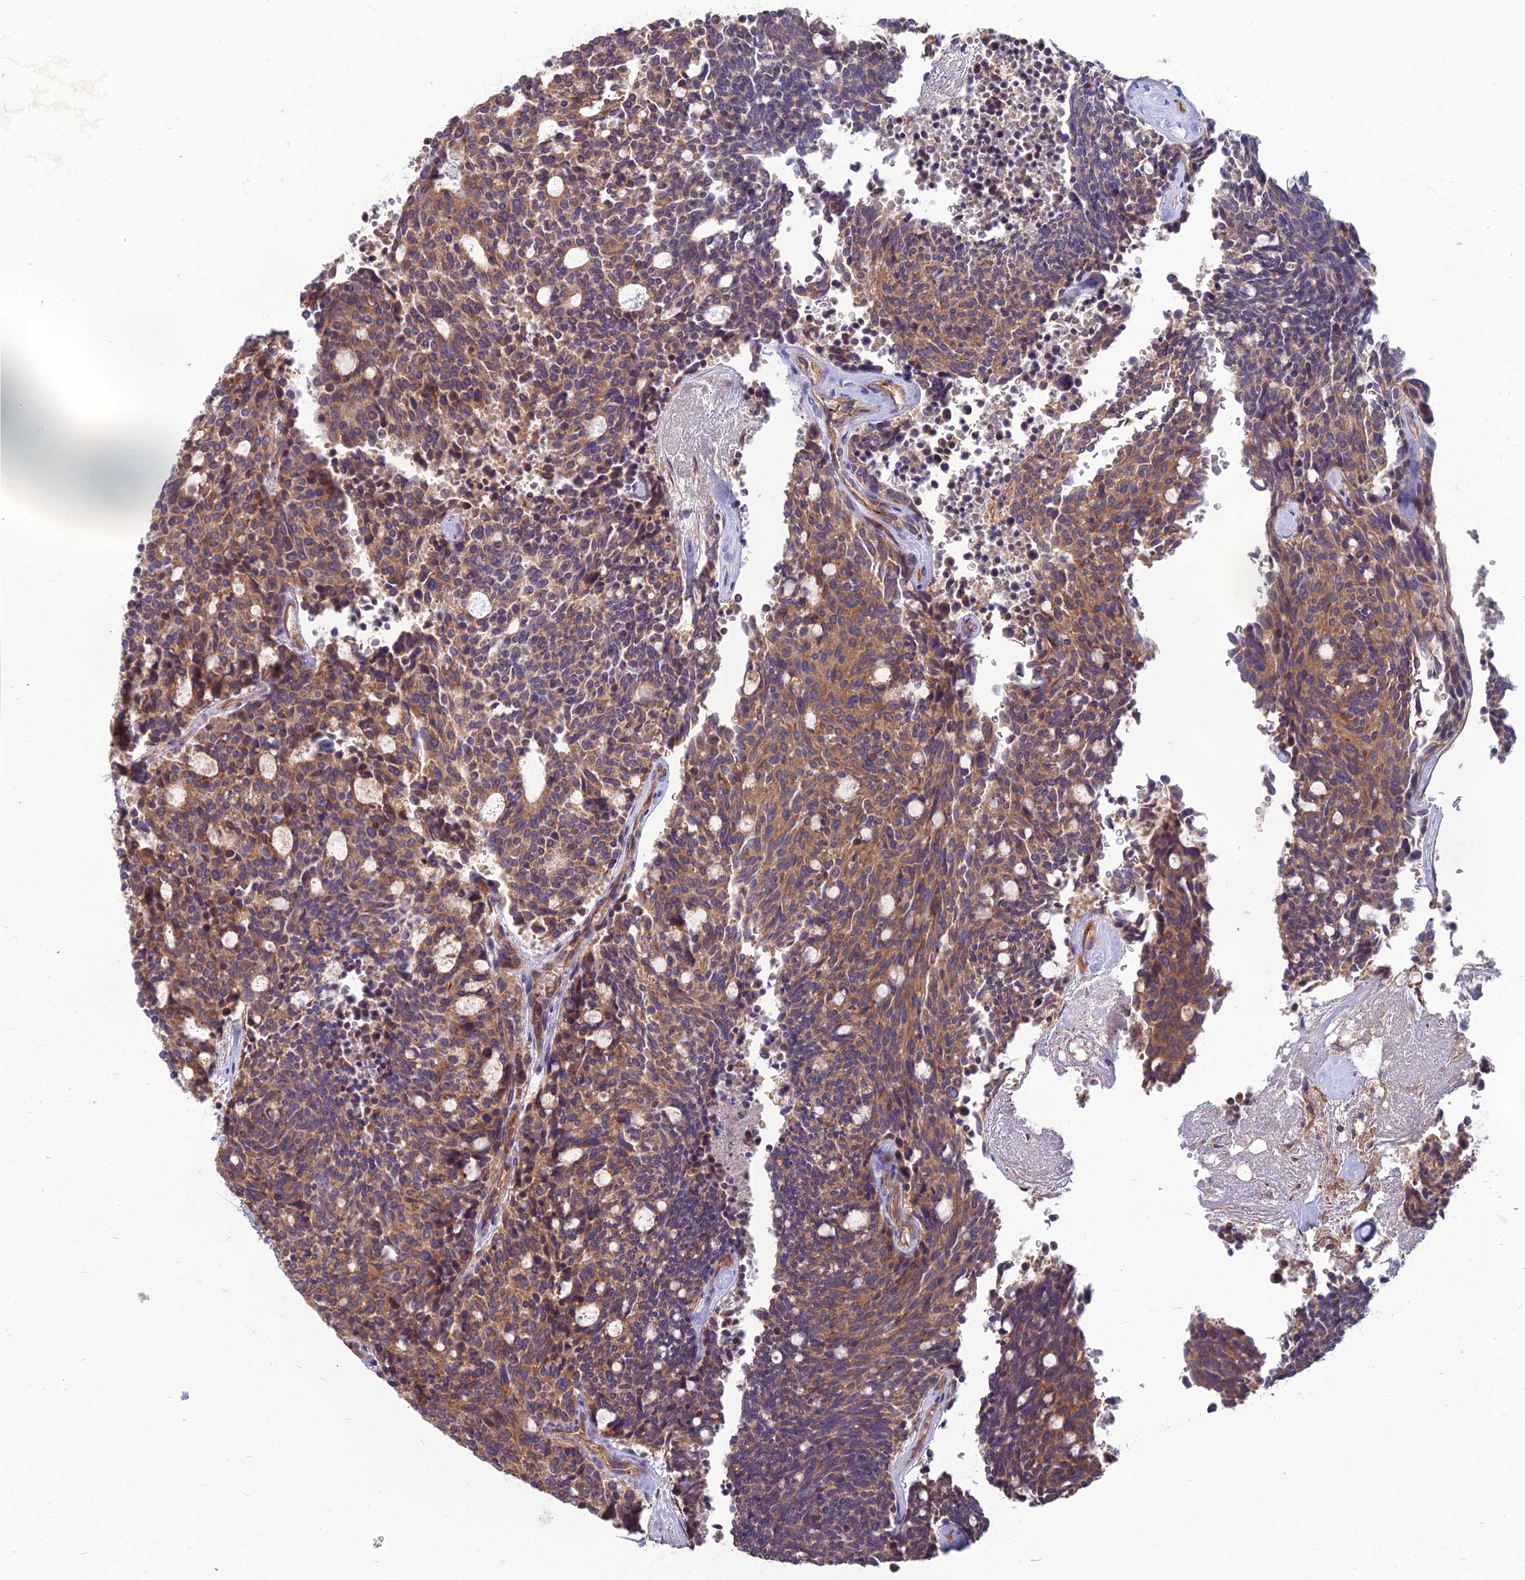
{"staining": {"intensity": "moderate", "quantity": "25%-75%", "location": "cytoplasmic/membranous"}, "tissue": "carcinoid", "cell_type": "Tumor cells", "image_type": "cancer", "snomed": [{"axis": "morphology", "description": "Carcinoid, malignant, NOS"}, {"axis": "topography", "description": "Pancreas"}], "caption": "Carcinoid stained with a brown dye displays moderate cytoplasmic/membranous positive positivity in approximately 25%-75% of tumor cells.", "gene": "WDR24", "patient": {"sex": "female", "age": 54}}